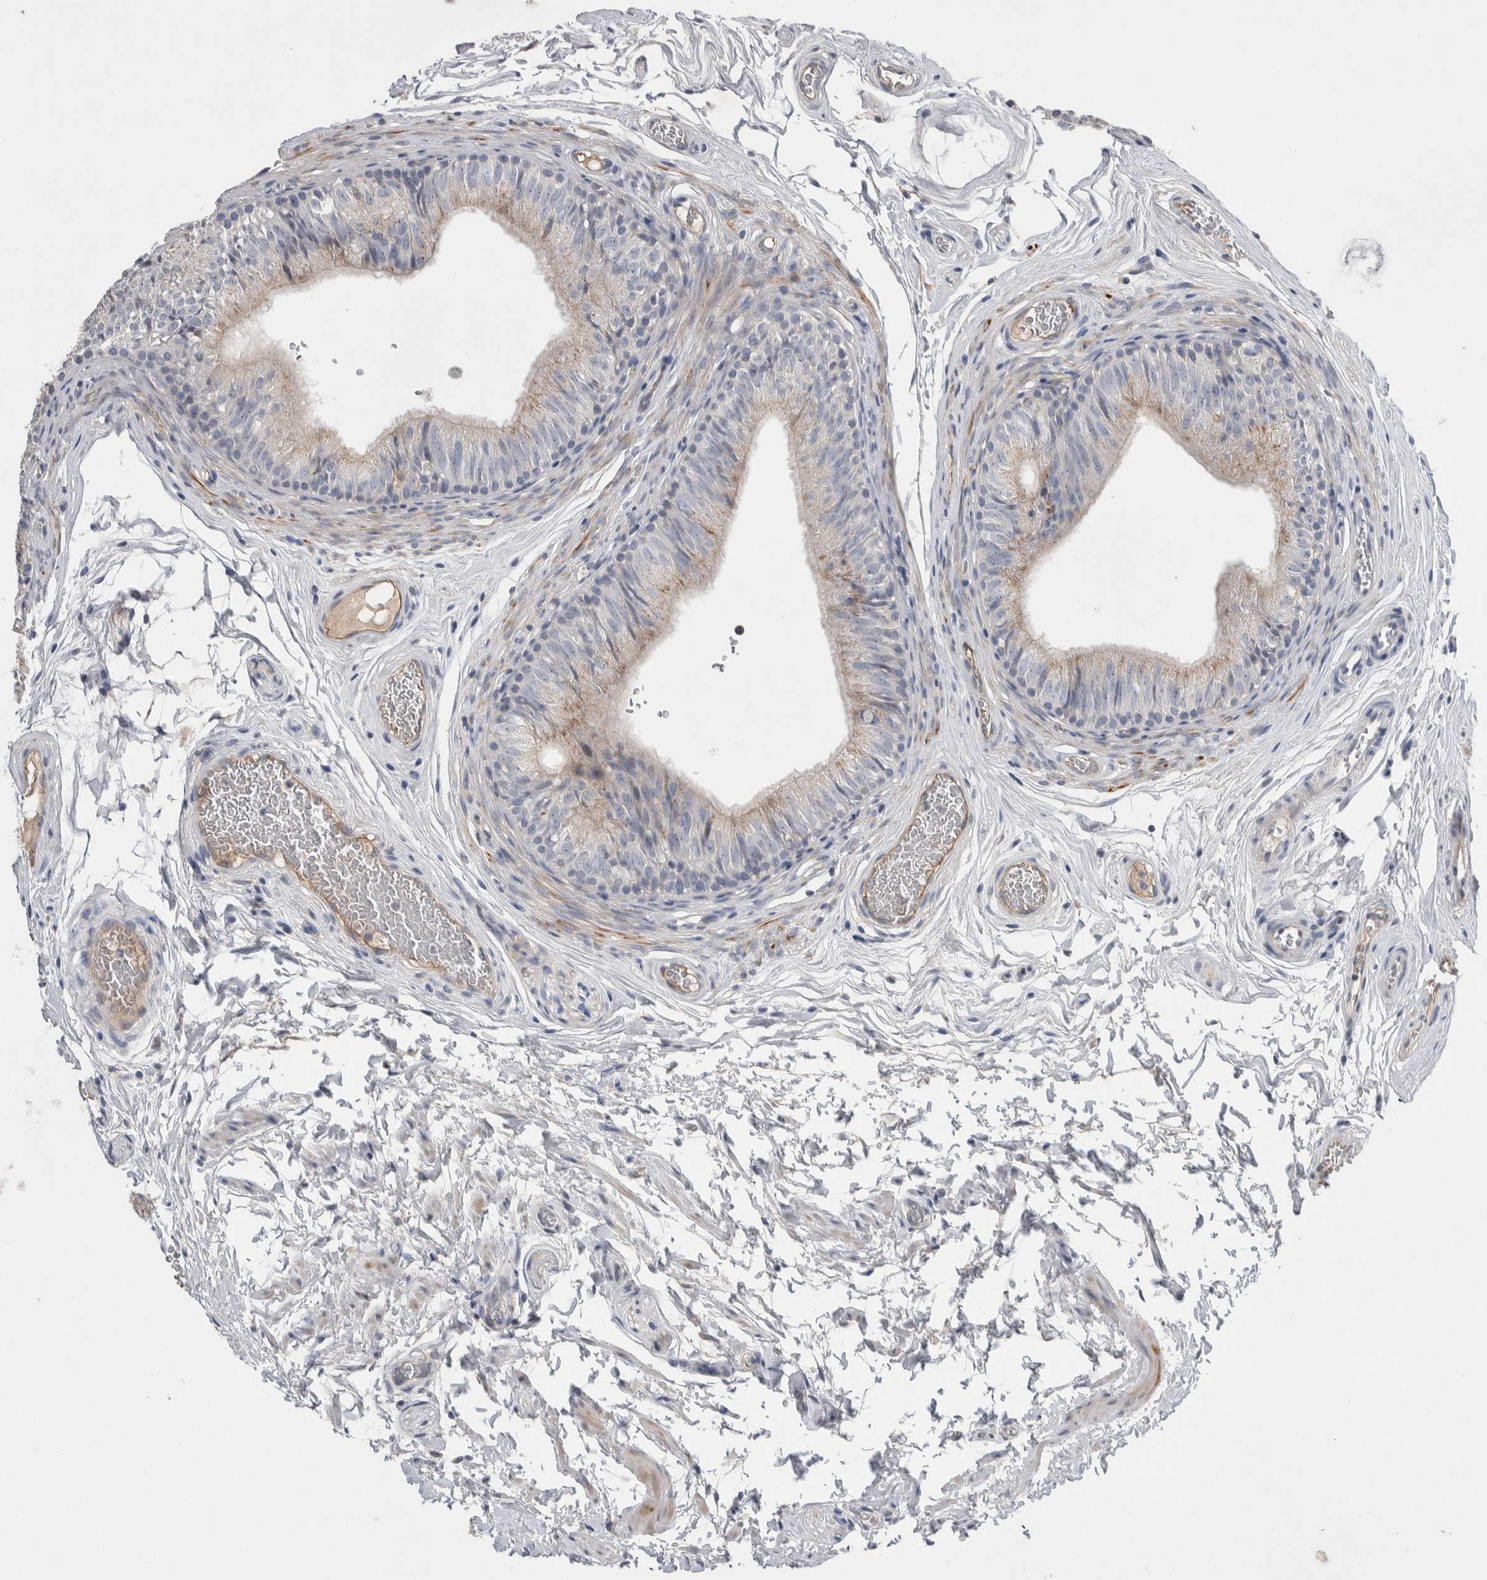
{"staining": {"intensity": "weak", "quantity": "<25%", "location": "cytoplasmic/membranous"}, "tissue": "epididymis", "cell_type": "Glandular cells", "image_type": "normal", "snomed": [{"axis": "morphology", "description": "Normal tissue, NOS"}, {"axis": "topography", "description": "Epididymis"}], "caption": "A high-resolution photomicrograph shows IHC staining of benign epididymis, which shows no significant staining in glandular cells. The staining was performed using DAB (3,3'-diaminobenzidine) to visualize the protein expression in brown, while the nuclei were stained in blue with hematoxylin (Magnification: 20x).", "gene": "CEP131", "patient": {"sex": "male", "age": 36}}